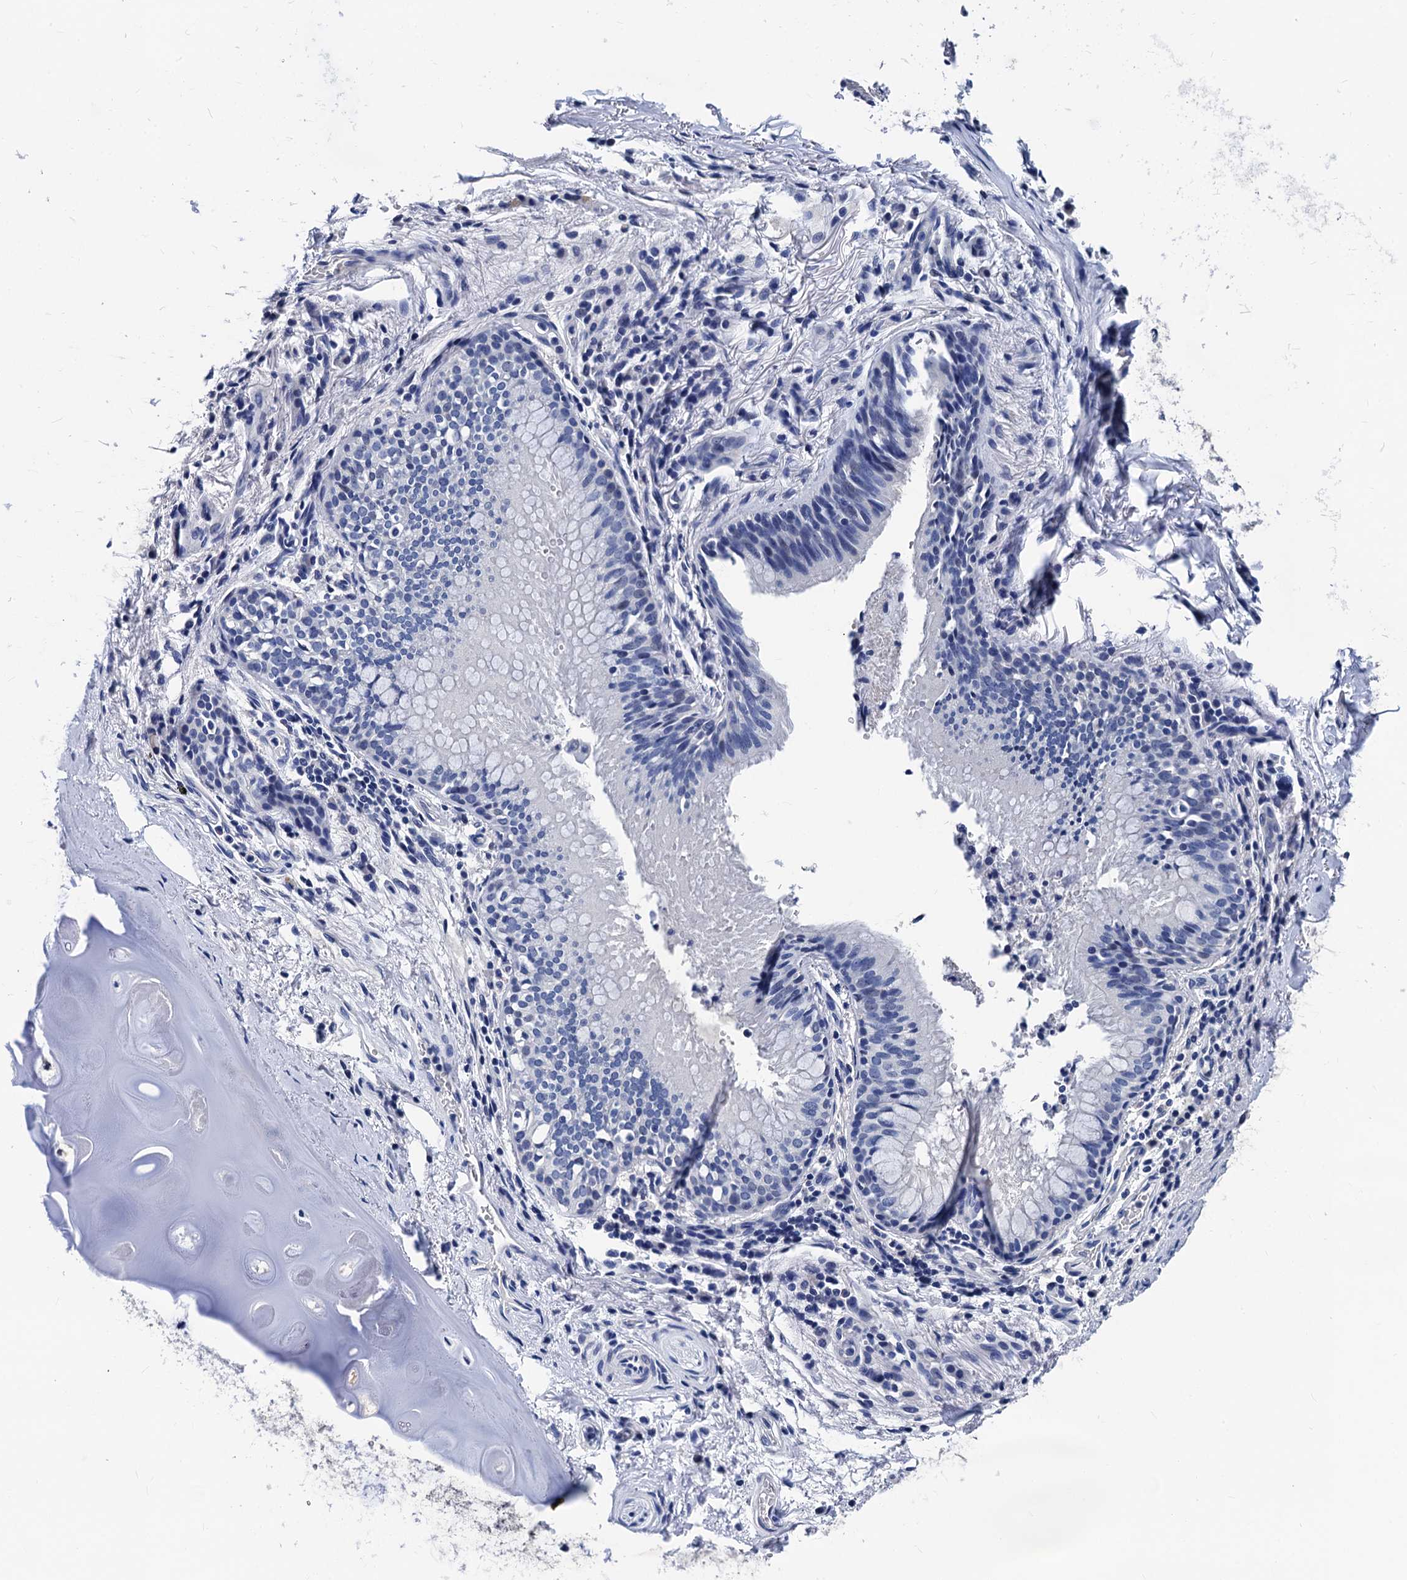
{"staining": {"intensity": "negative", "quantity": "none", "location": "none"}, "tissue": "adipose tissue", "cell_type": "Adipocytes", "image_type": "normal", "snomed": [{"axis": "morphology", "description": "Normal tissue, NOS"}, {"axis": "topography", "description": "Lymph node"}, {"axis": "topography", "description": "Cartilage tissue"}, {"axis": "topography", "description": "Bronchus"}], "caption": "An immunohistochemistry photomicrograph of normal adipose tissue is shown. There is no staining in adipocytes of adipose tissue. (DAB (3,3'-diaminobenzidine) immunohistochemistry, high magnification).", "gene": "LRRC30", "patient": {"sex": "male", "age": 63}}